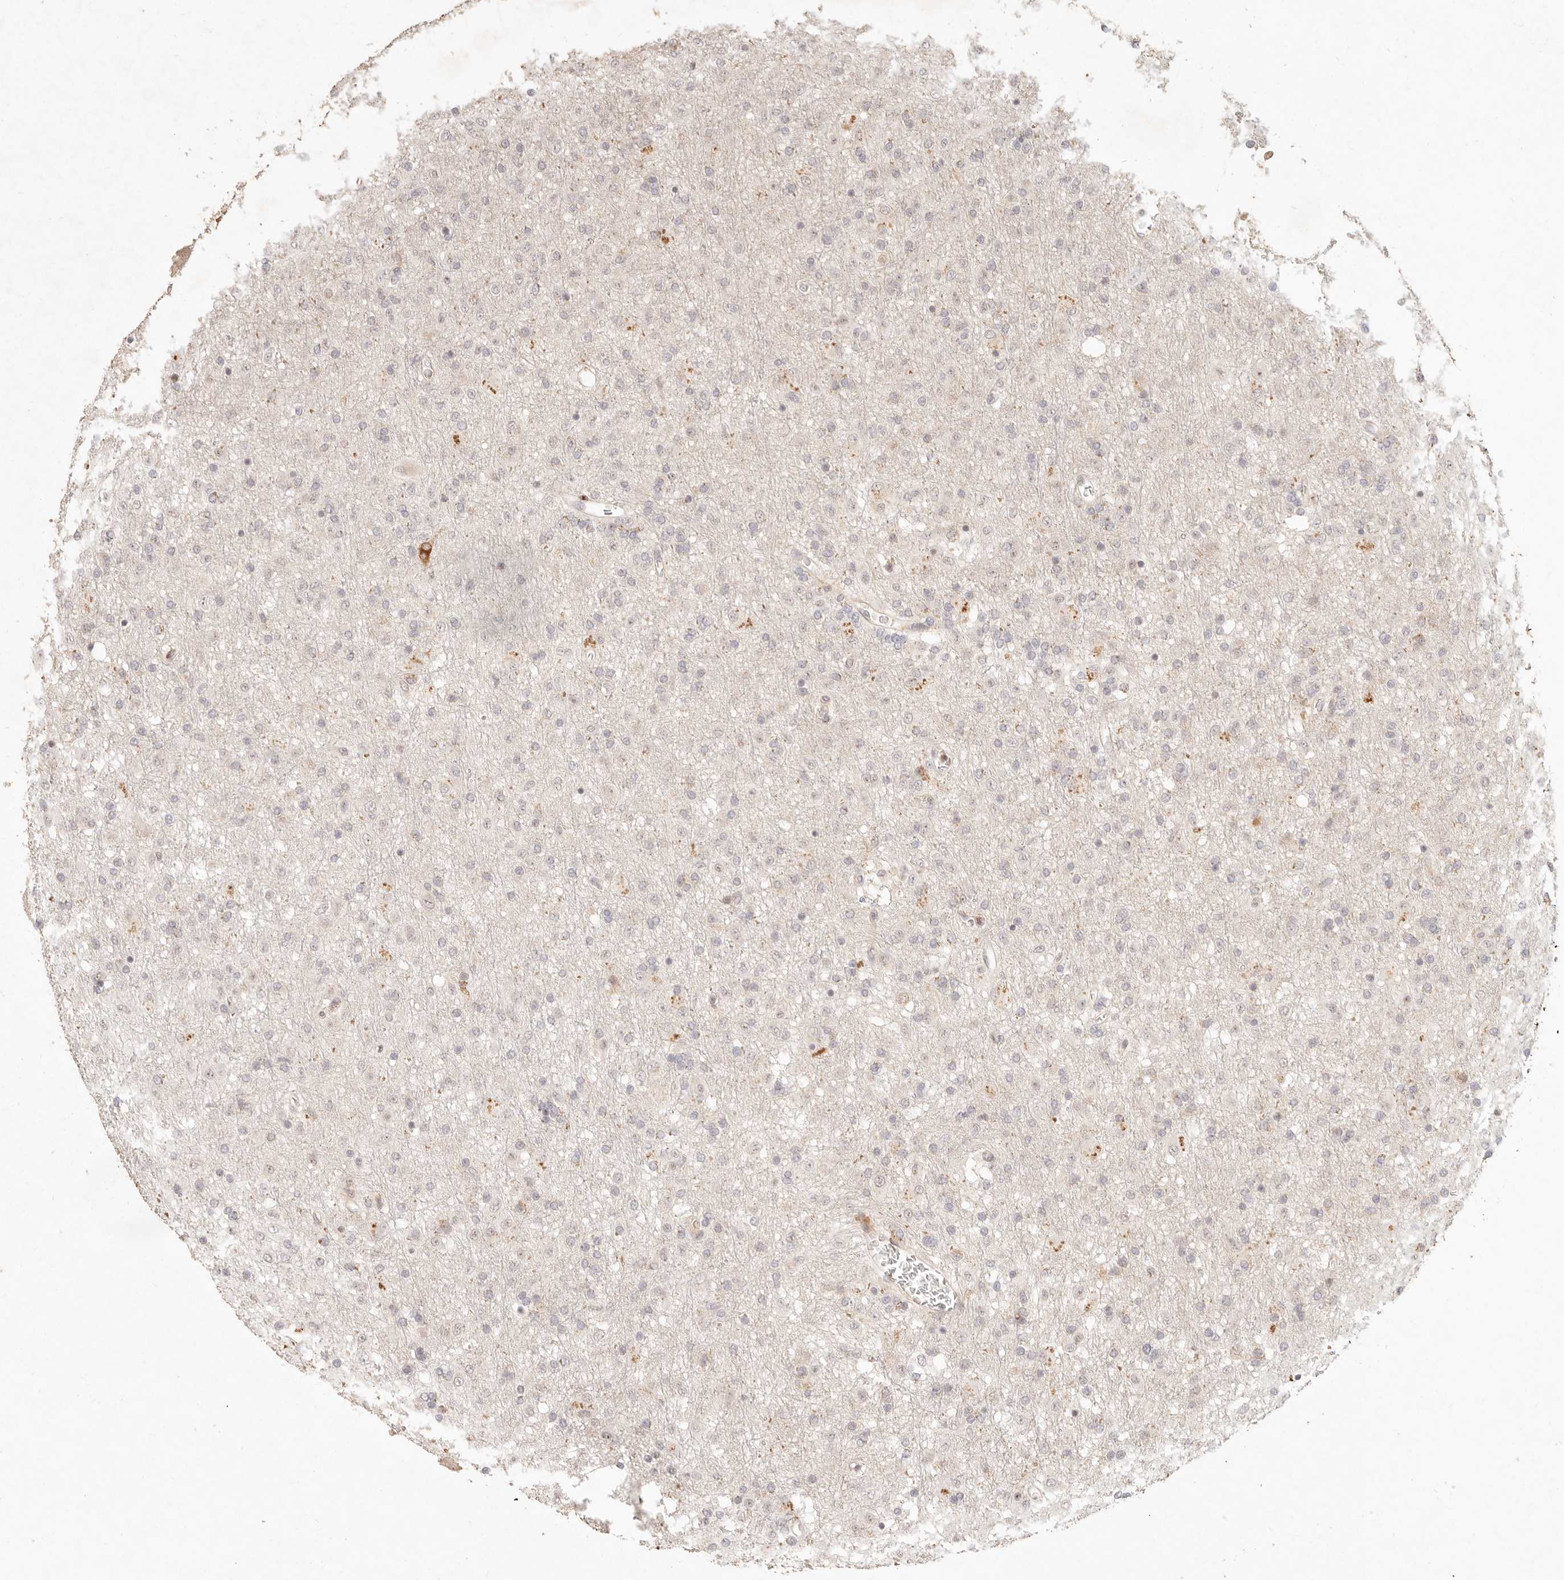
{"staining": {"intensity": "negative", "quantity": "none", "location": "none"}, "tissue": "glioma", "cell_type": "Tumor cells", "image_type": "cancer", "snomed": [{"axis": "morphology", "description": "Glioma, malignant, Low grade"}, {"axis": "topography", "description": "Brain"}], "caption": "High power microscopy image of an immunohistochemistry (IHC) histopathology image of glioma, revealing no significant expression in tumor cells. Nuclei are stained in blue.", "gene": "C1orf127", "patient": {"sex": "male", "age": 65}}